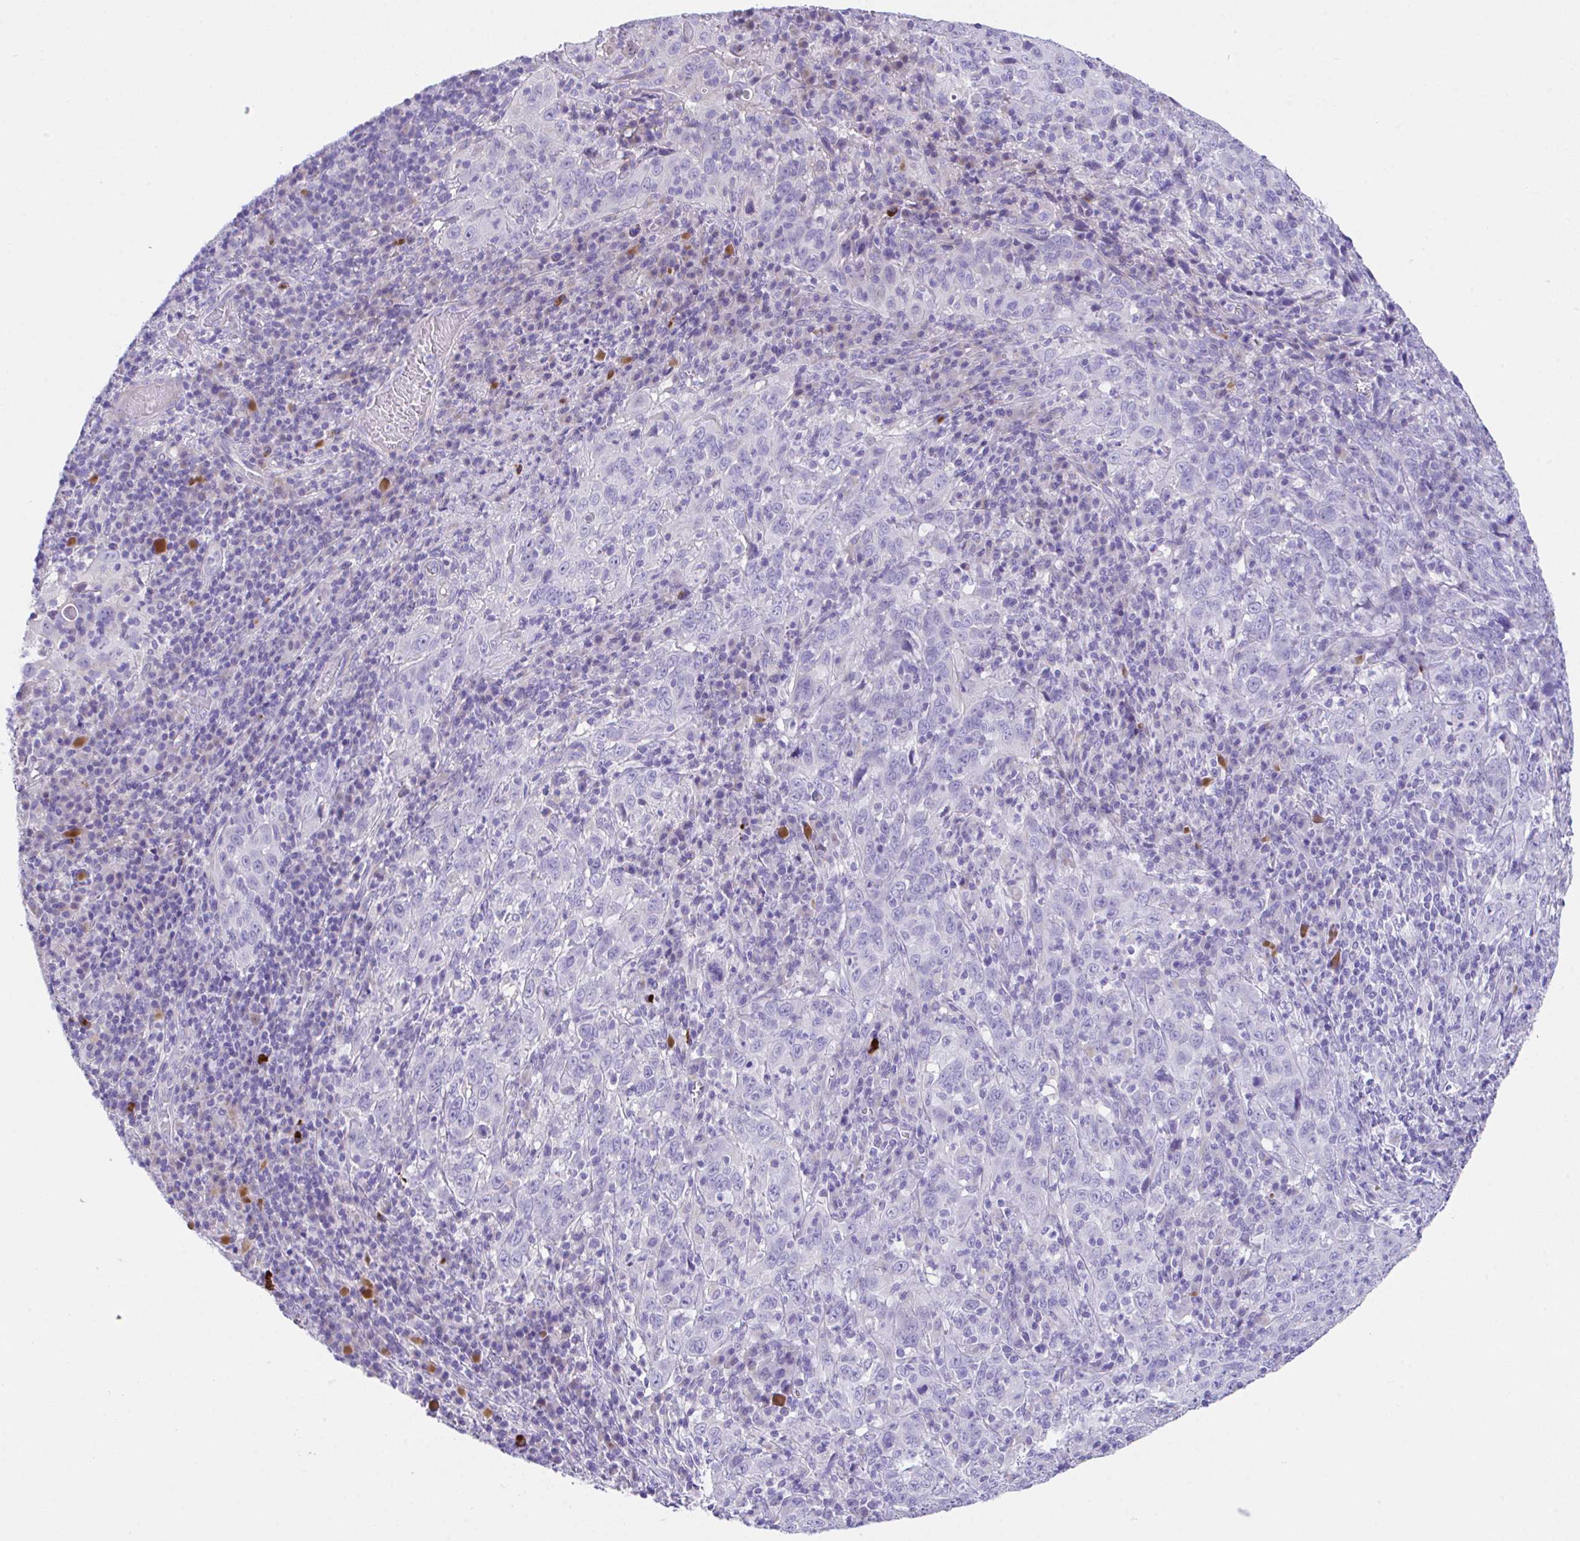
{"staining": {"intensity": "negative", "quantity": "none", "location": "none"}, "tissue": "cervical cancer", "cell_type": "Tumor cells", "image_type": "cancer", "snomed": [{"axis": "morphology", "description": "Squamous cell carcinoma, NOS"}, {"axis": "topography", "description": "Cervix"}], "caption": "This image is of cervical cancer (squamous cell carcinoma) stained with immunohistochemistry (IHC) to label a protein in brown with the nuclei are counter-stained blue. There is no staining in tumor cells. The staining is performed using DAB (3,3'-diaminobenzidine) brown chromogen with nuclei counter-stained in using hematoxylin.", "gene": "SLC16A6", "patient": {"sex": "female", "age": 46}}